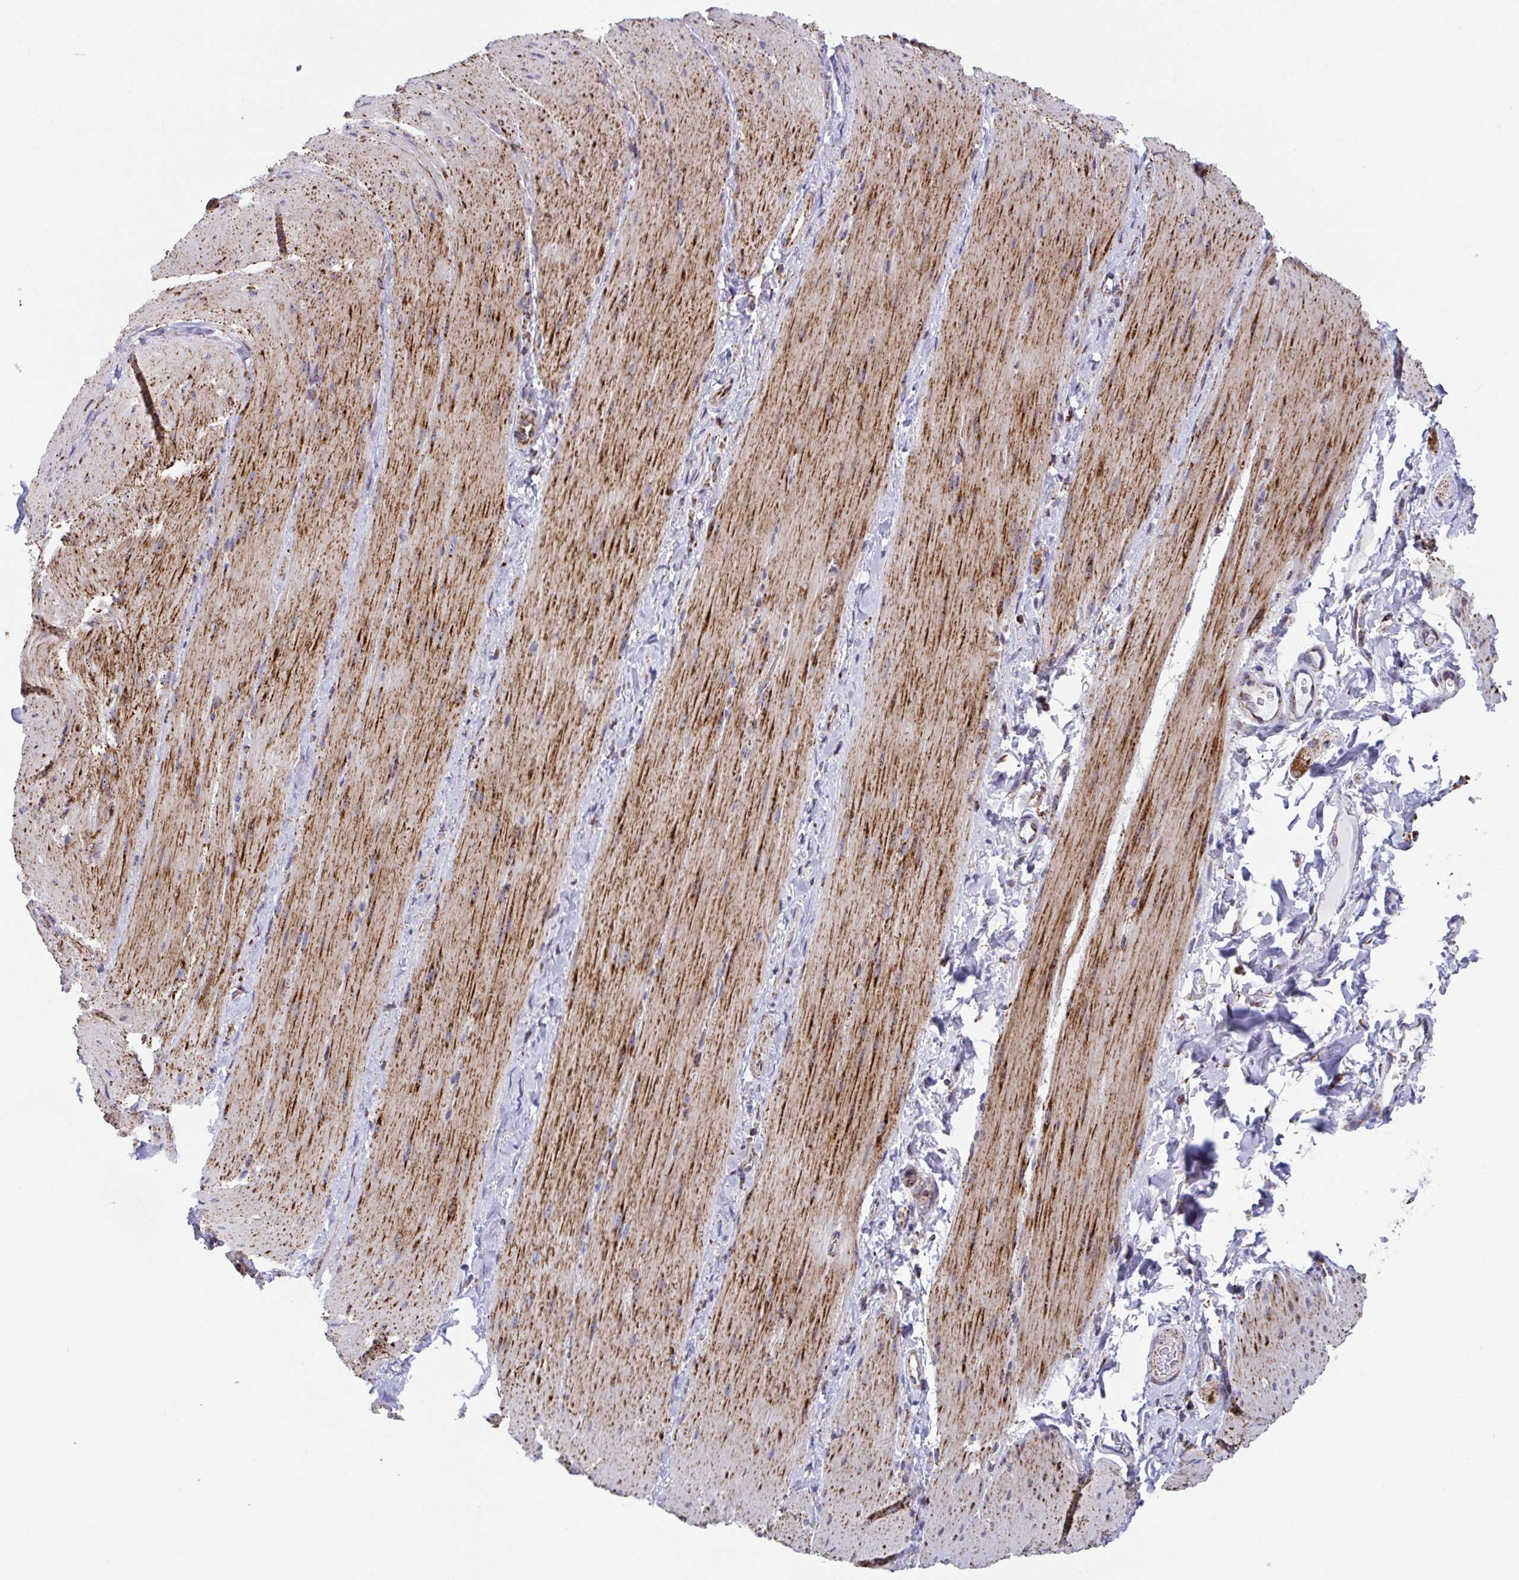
{"staining": {"intensity": "moderate", "quantity": ">75%", "location": "cytoplasmic/membranous"}, "tissue": "smooth muscle", "cell_type": "Smooth muscle cells", "image_type": "normal", "snomed": [{"axis": "morphology", "description": "Normal tissue, NOS"}, {"axis": "topography", "description": "Smooth muscle"}, {"axis": "topography", "description": "Colon"}], "caption": "Immunohistochemistry photomicrograph of unremarkable smooth muscle: human smooth muscle stained using immunohistochemistry demonstrates medium levels of moderate protein expression localized specifically in the cytoplasmic/membranous of smooth muscle cells, appearing as a cytoplasmic/membranous brown color.", "gene": "ATP5MJ", "patient": {"sex": "male", "age": 73}}